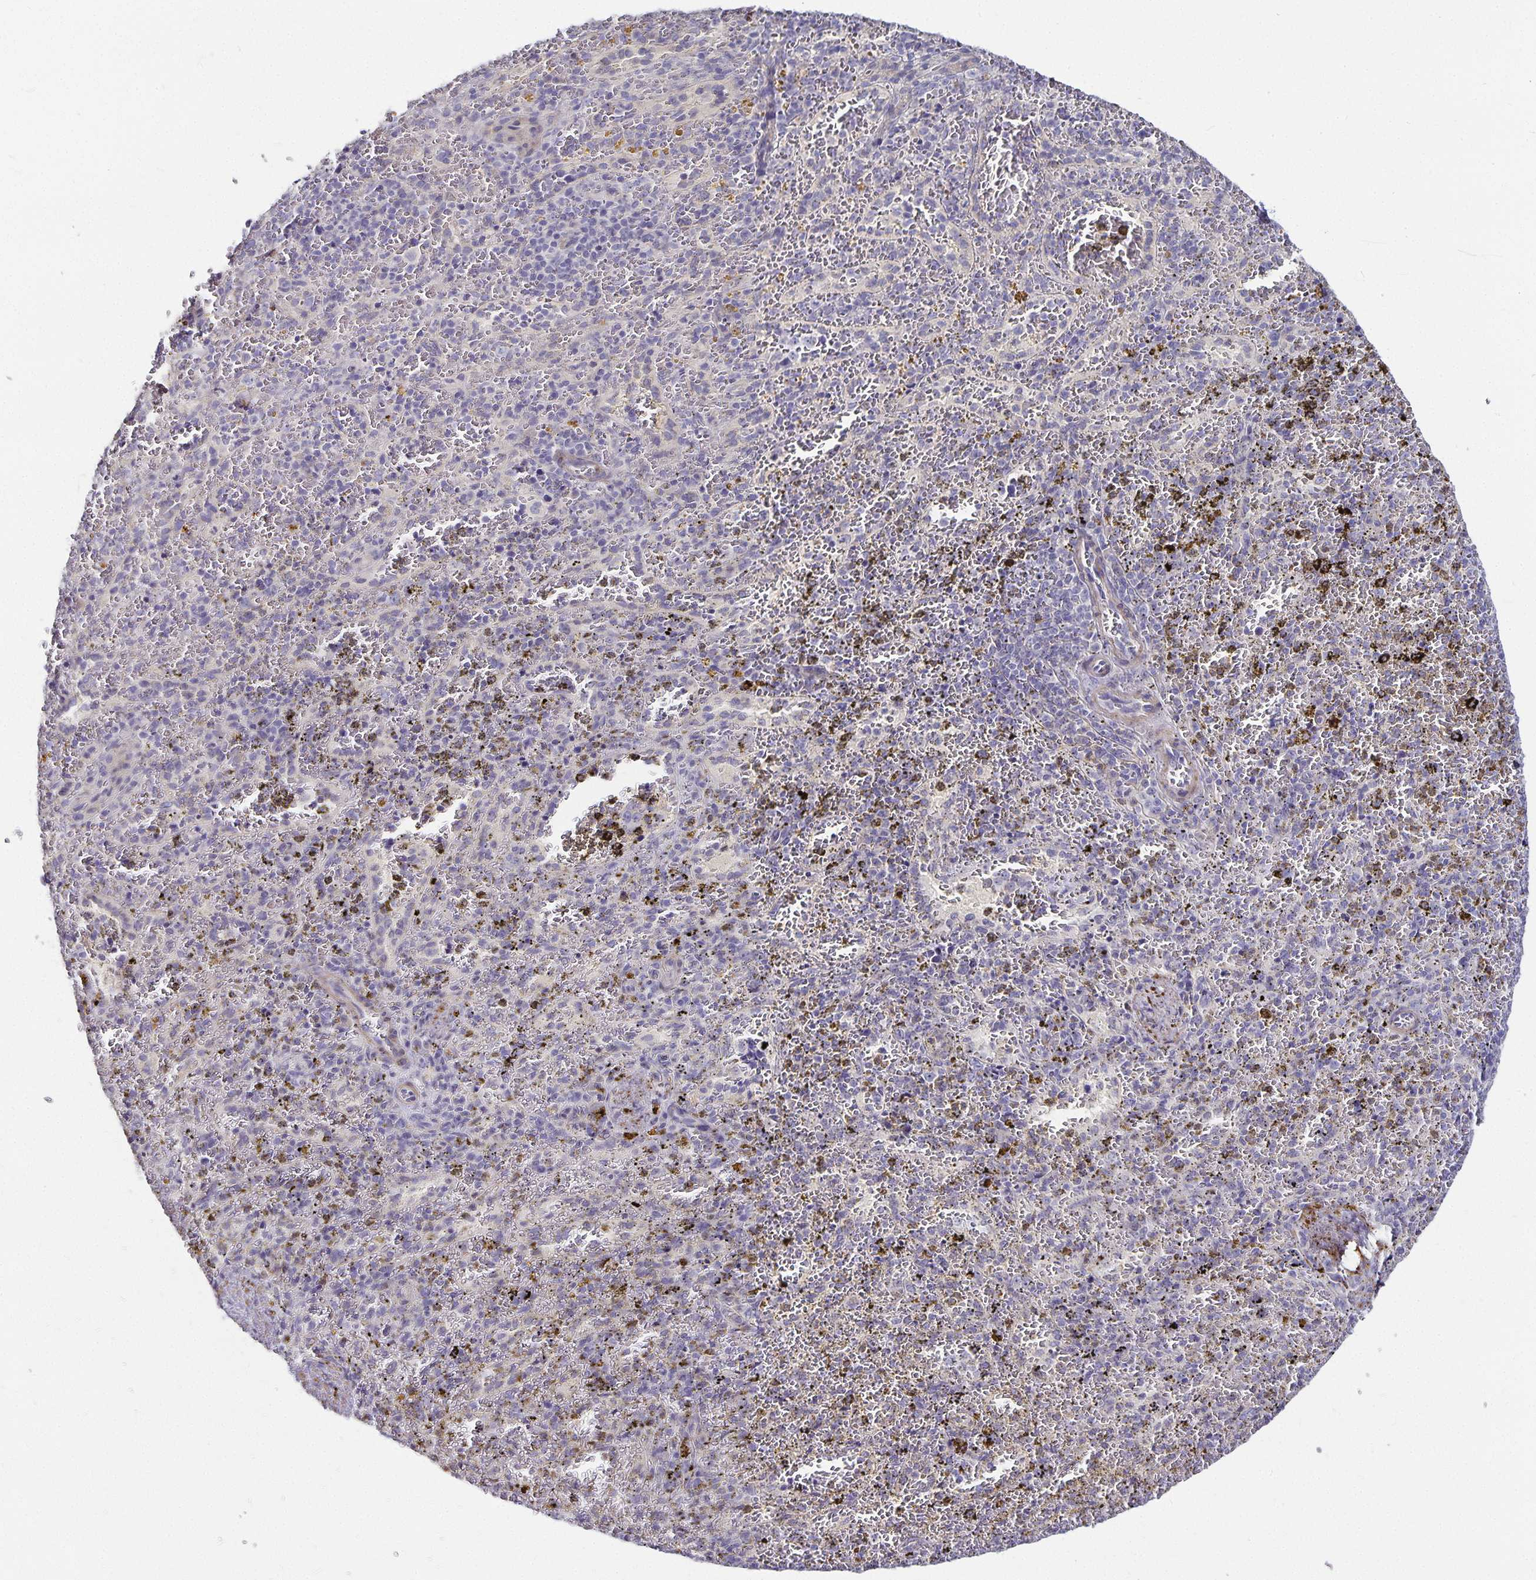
{"staining": {"intensity": "negative", "quantity": "none", "location": "none"}, "tissue": "spleen", "cell_type": "Cells in red pulp", "image_type": "normal", "snomed": [{"axis": "morphology", "description": "Normal tissue, NOS"}, {"axis": "topography", "description": "Spleen"}], "caption": "This is an immunohistochemistry photomicrograph of unremarkable spleen. There is no expression in cells in red pulp.", "gene": "CA12", "patient": {"sex": "female", "age": 50}}